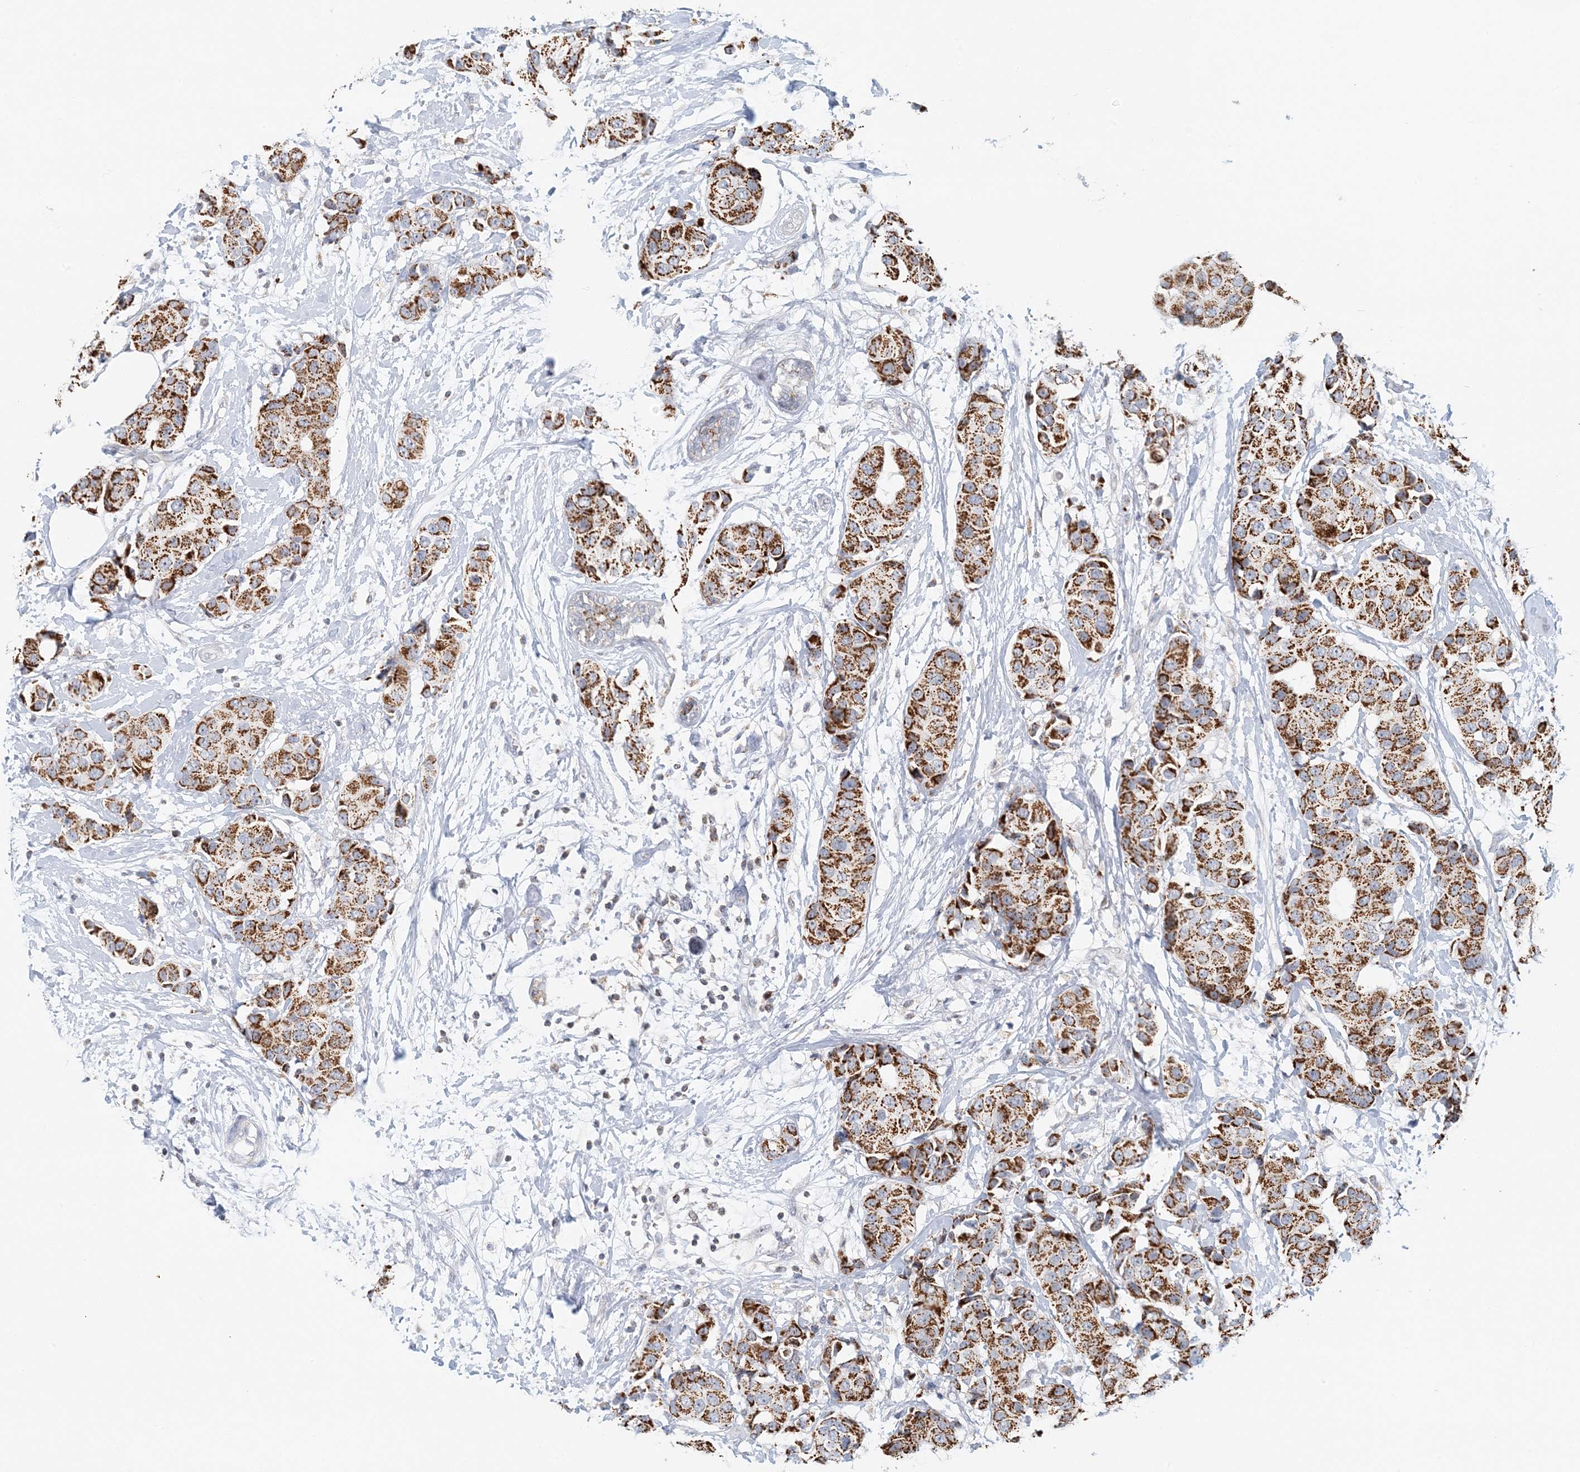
{"staining": {"intensity": "strong", "quantity": ">75%", "location": "cytoplasmic/membranous"}, "tissue": "breast cancer", "cell_type": "Tumor cells", "image_type": "cancer", "snomed": [{"axis": "morphology", "description": "Normal tissue, NOS"}, {"axis": "morphology", "description": "Duct carcinoma"}, {"axis": "topography", "description": "Breast"}], "caption": "Immunohistochemistry of breast cancer (invasive ductal carcinoma) exhibits high levels of strong cytoplasmic/membranous positivity in approximately >75% of tumor cells.", "gene": "BDH1", "patient": {"sex": "female", "age": 39}}